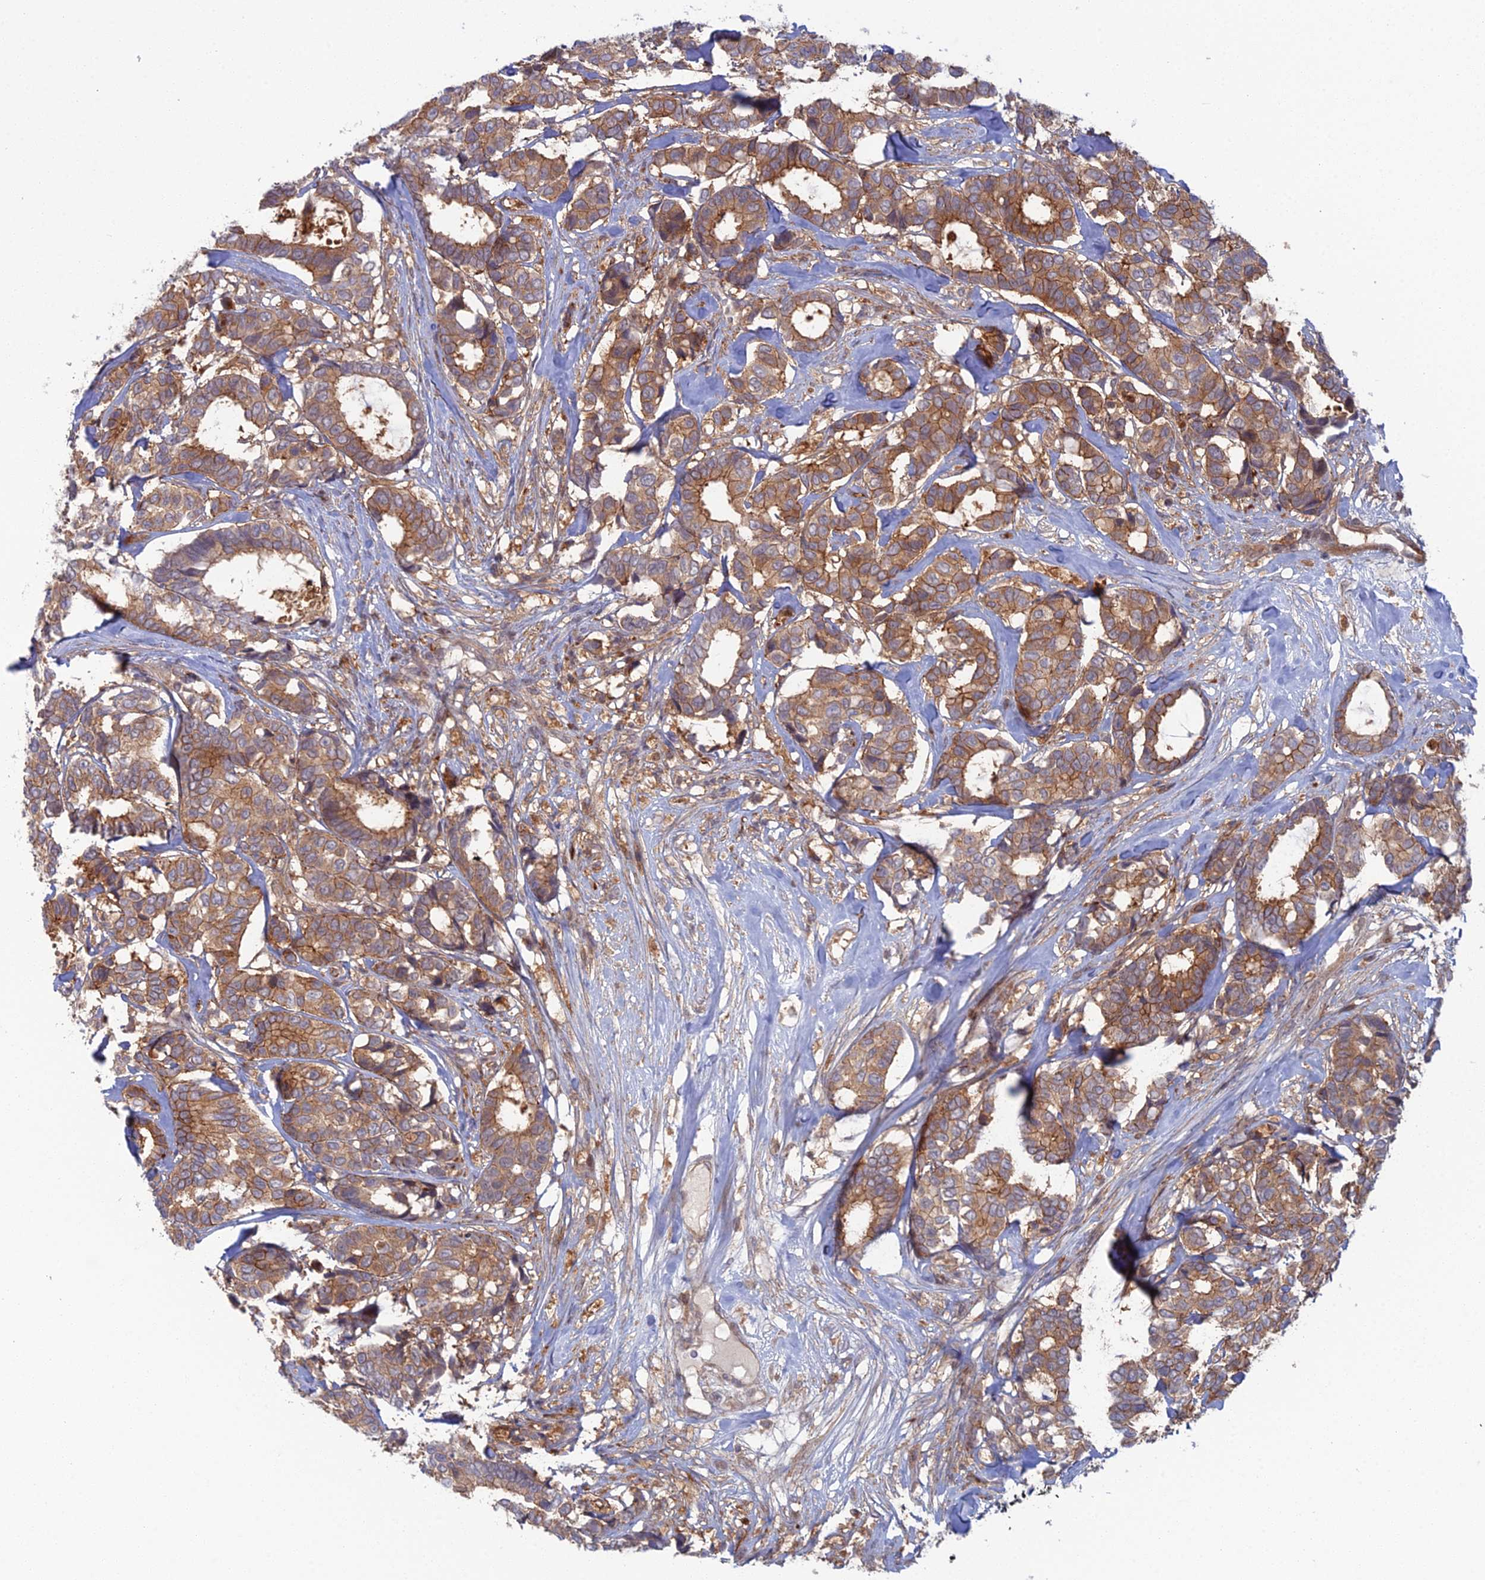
{"staining": {"intensity": "moderate", "quantity": ">75%", "location": "cytoplasmic/membranous"}, "tissue": "breast cancer", "cell_type": "Tumor cells", "image_type": "cancer", "snomed": [{"axis": "morphology", "description": "Duct carcinoma"}, {"axis": "topography", "description": "Breast"}], "caption": "Breast invasive ductal carcinoma stained with a brown dye demonstrates moderate cytoplasmic/membranous positive staining in about >75% of tumor cells.", "gene": "ABHD1", "patient": {"sex": "female", "age": 87}}